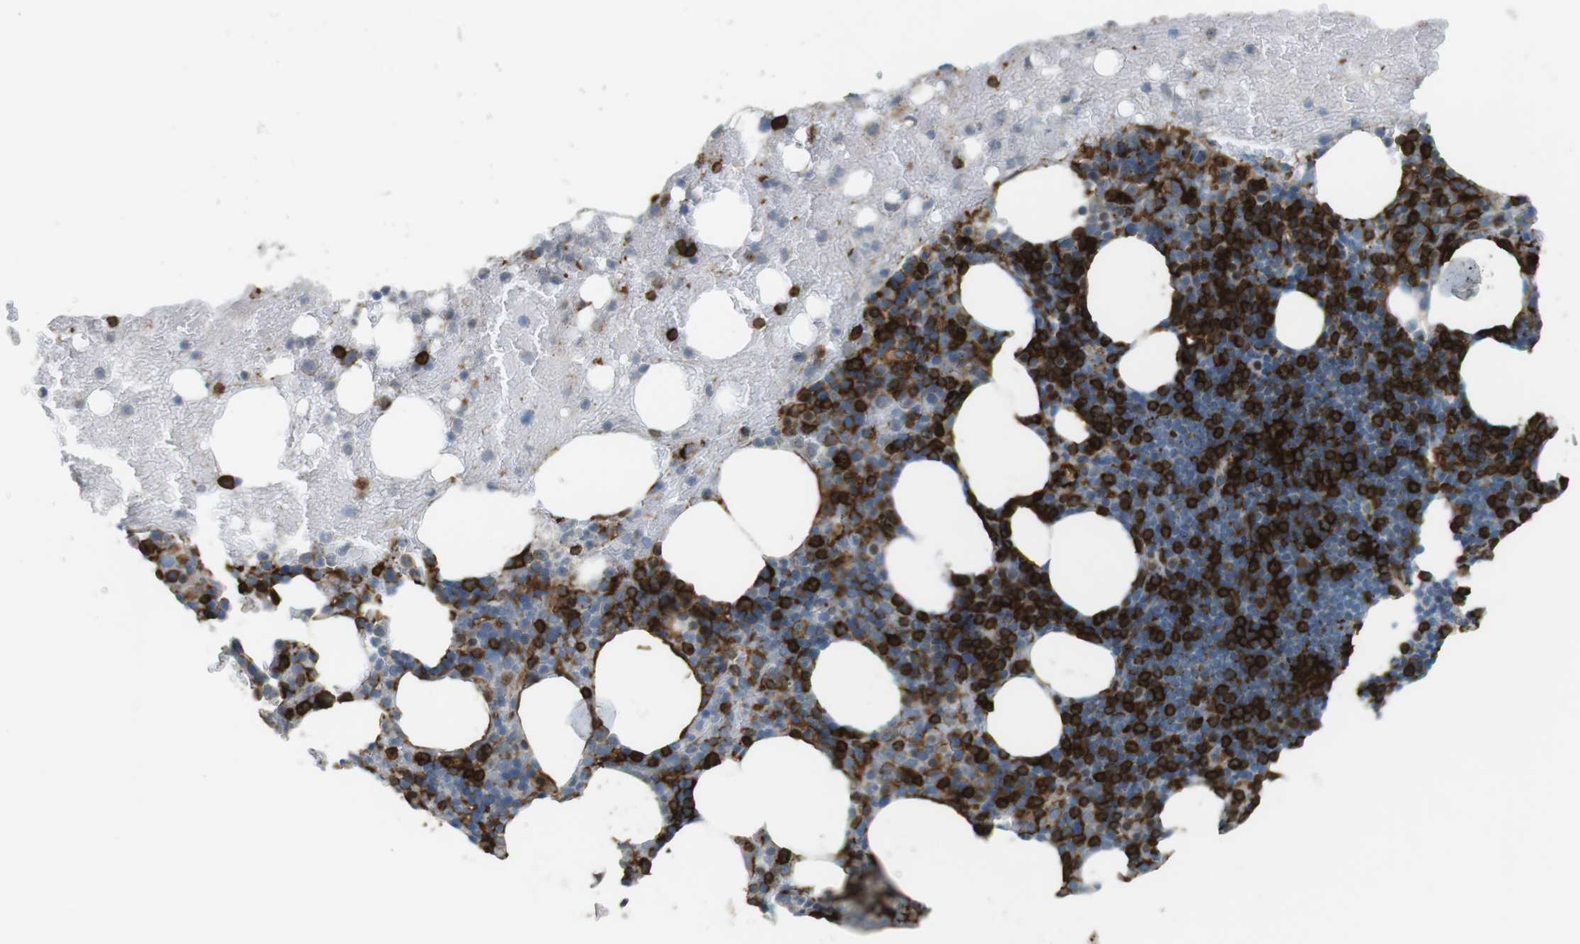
{"staining": {"intensity": "strong", "quantity": "25%-75%", "location": "cytoplasmic/membranous"}, "tissue": "bone marrow", "cell_type": "Hematopoietic cells", "image_type": "normal", "snomed": [{"axis": "morphology", "description": "Normal tissue, NOS"}, {"axis": "topography", "description": "Bone marrow"}], "caption": "Bone marrow was stained to show a protein in brown. There is high levels of strong cytoplasmic/membranous expression in approximately 25%-75% of hematopoietic cells. (DAB IHC with brightfield microscopy, high magnification).", "gene": "HLA", "patient": {"sex": "female", "age": 66}}